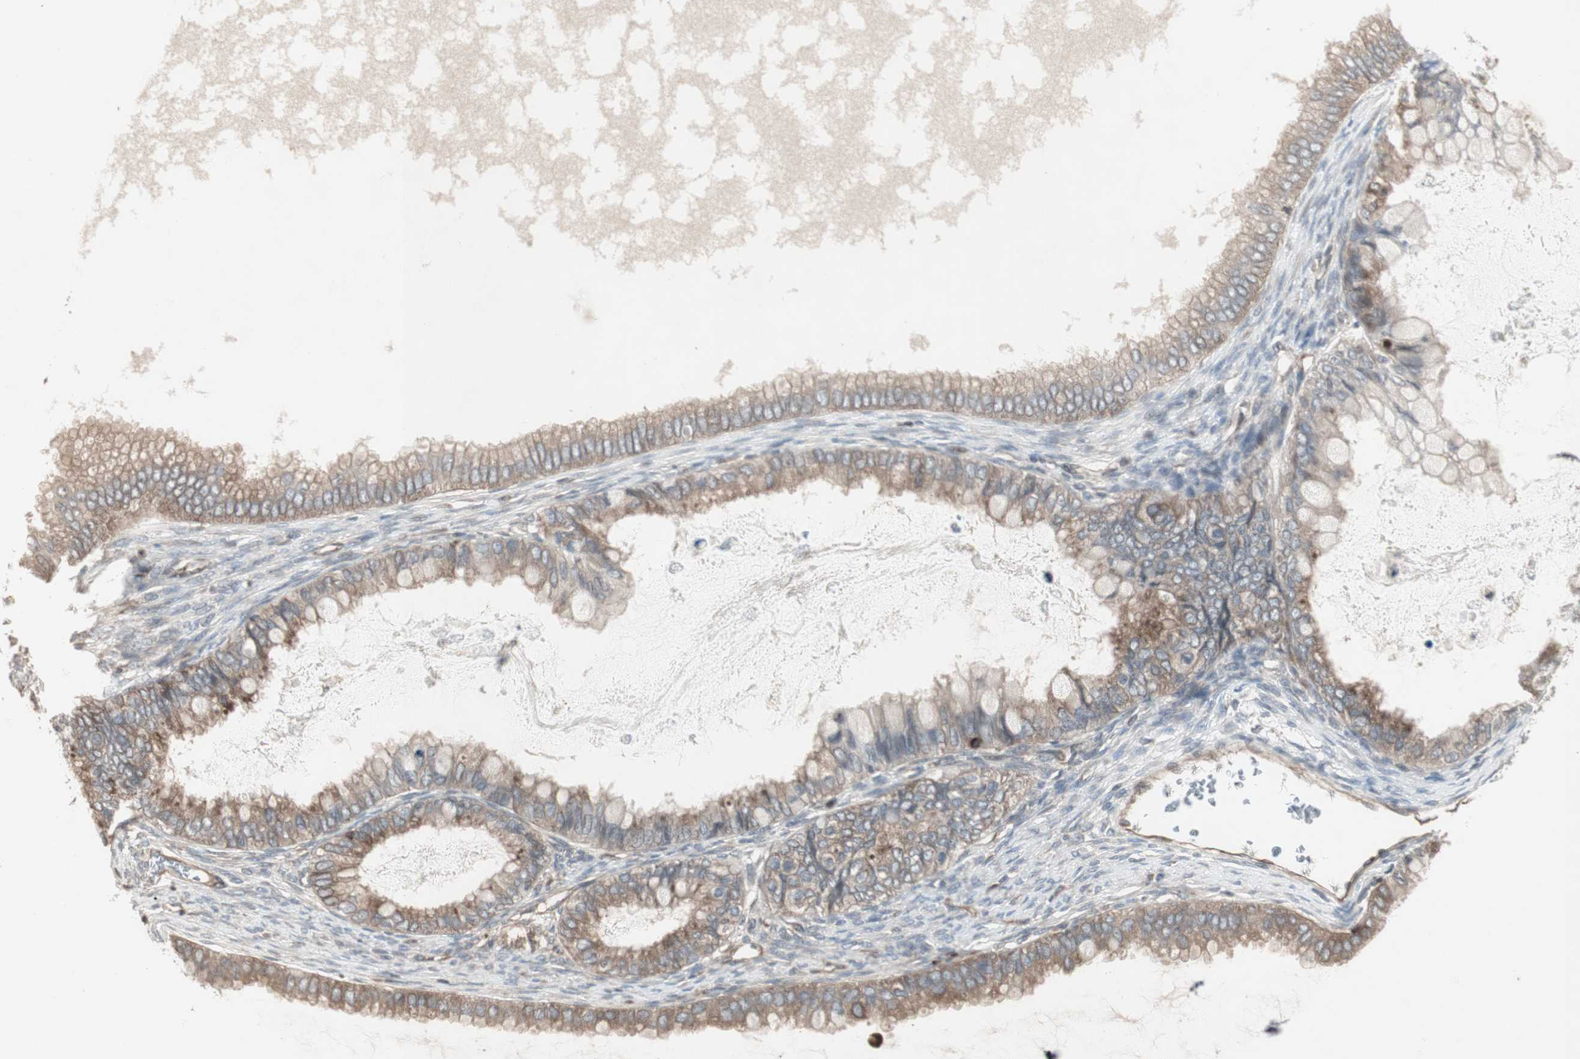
{"staining": {"intensity": "moderate", "quantity": ">75%", "location": "cytoplasmic/membranous"}, "tissue": "ovarian cancer", "cell_type": "Tumor cells", "image_type": "cancer", "snomed": [{"axis": "morphology", "description": "Cystadenocarcinoma, mucinous, NOS"}, {"axis": "topography", "description": "Ovary"}], "caption": "Ovarian cancer (mucinous cystadenocarcinoma) stained with IHC shows moderate cytoplasmic/membranous expression in approximately >75% of tumor cells.", "gene": "ARHGEF1", "patient": {"sex": "female", "age": 80}}